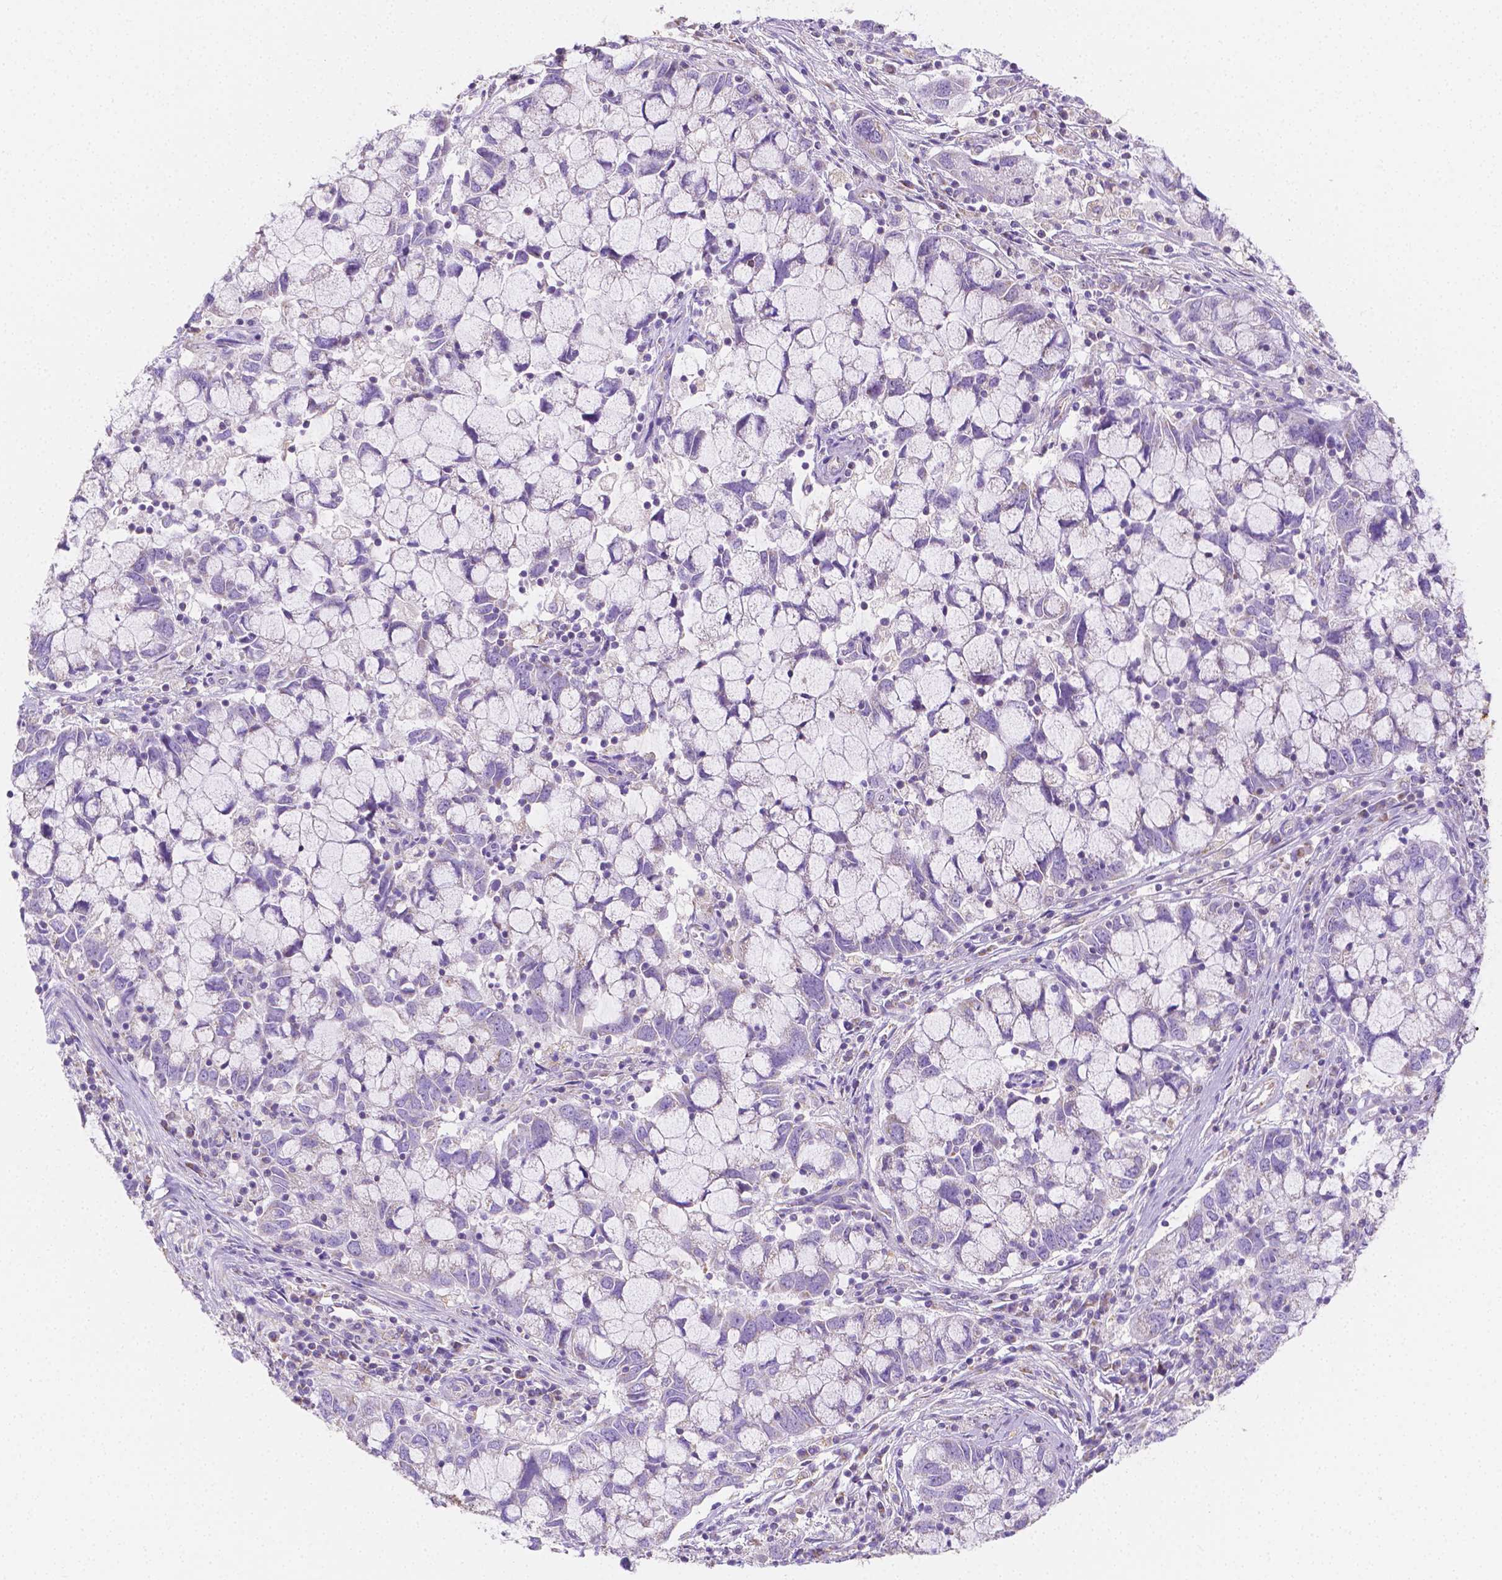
{"staining": {"intensity": "negative", "quantity": "none", "location": "none"}, "tissue": "cervical cancer", "cell_type": "Tumor cells", "image_type": "cancer", "snomed": [{"axis": "morphology", "description": "Adenocarcinoma, NOS"}, {"axis": "topography", "description": "Cervix"}], "caption": "DAB (3,3'-diaminobenzidine) immunohistochemical staining of human cervical cancer shows no significant positivity in tumor cells. (DAB immunohistochemistry visualized using brightfield microscopy, high magnification).", "gene": "SGTB", "patient": {"sex": "female", "age": 40}}